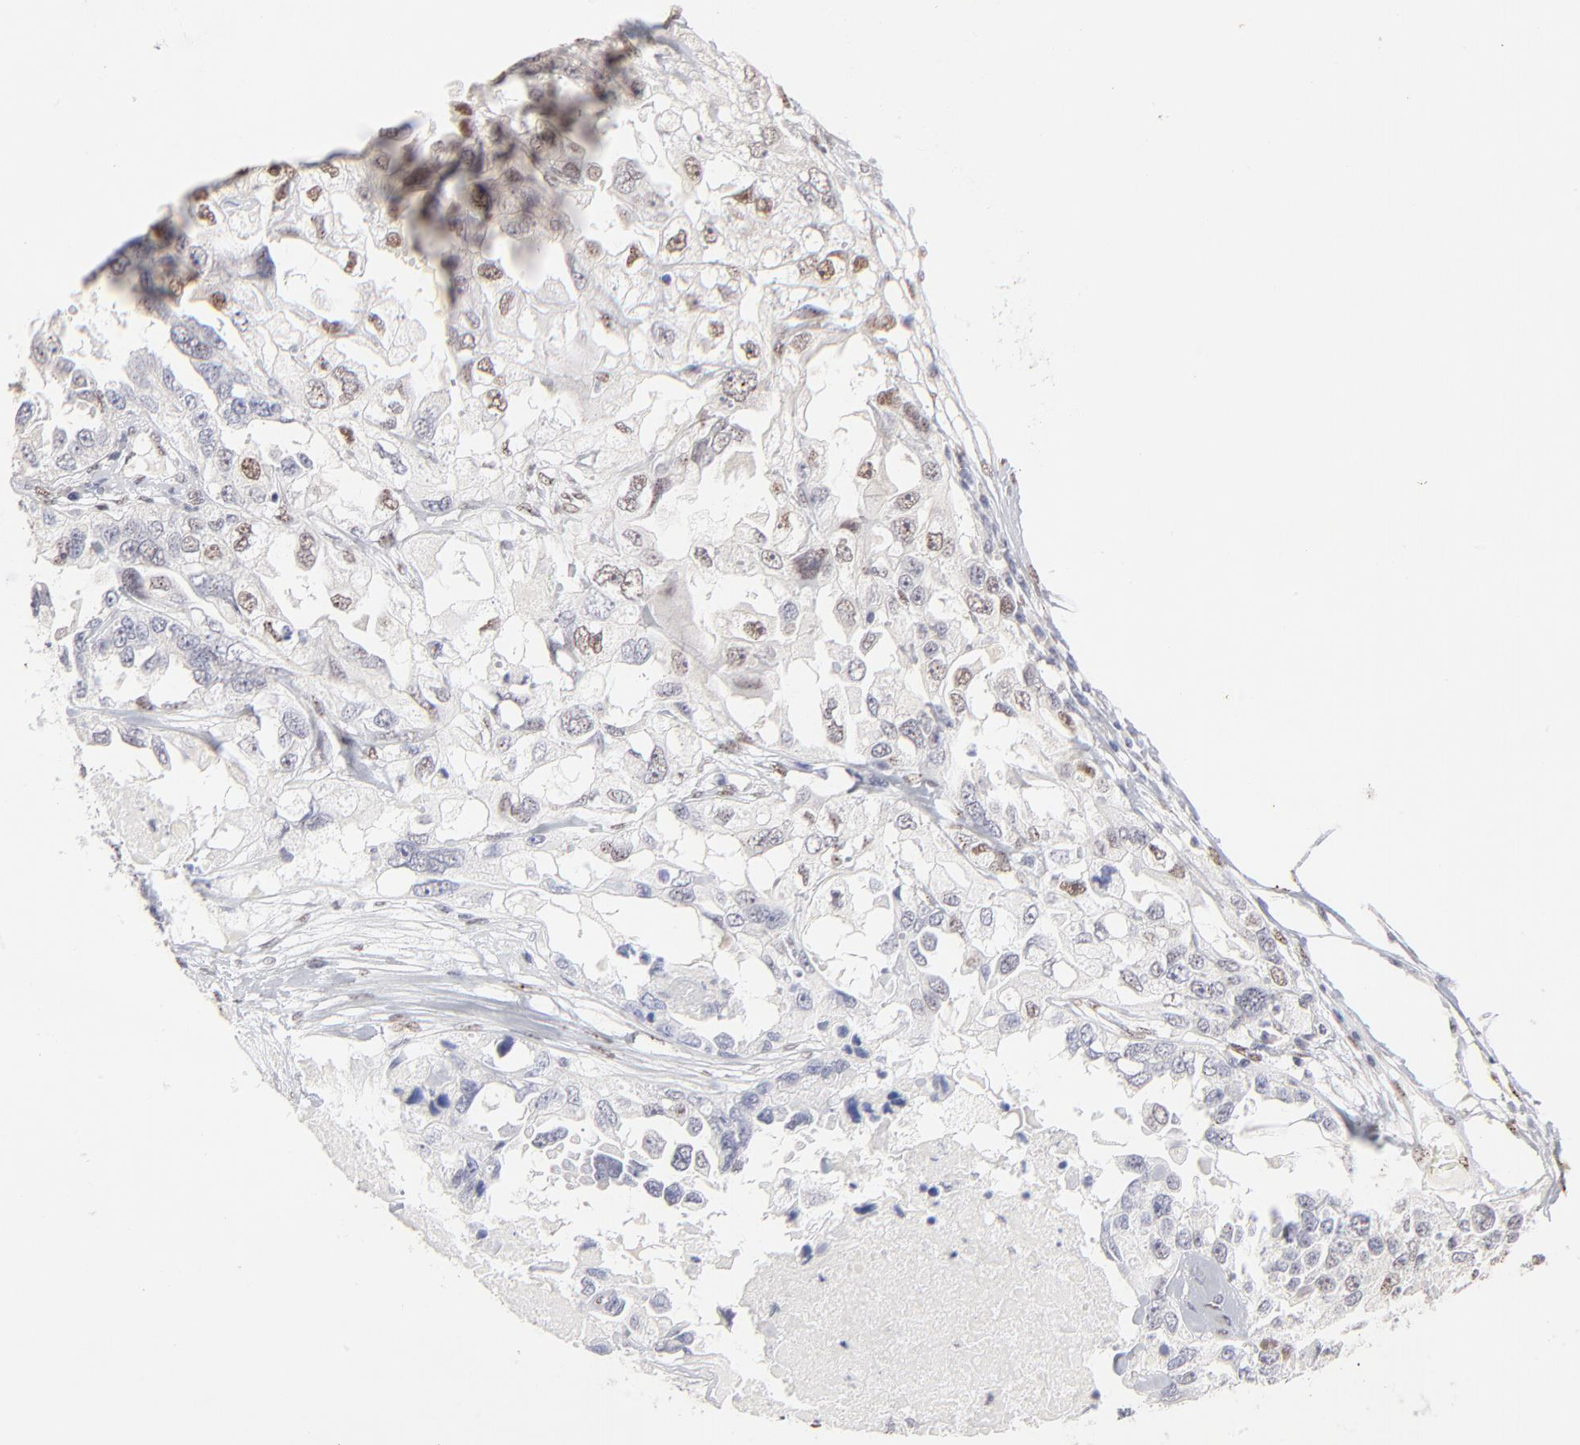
{"staining": {"intensity": "weak", "quantity": "25%-75%", "location": "nuclear"}, "tissue": "ovarian cancer", "cell_type": "Tumor cells", "image_type": "cancer", "snomed": [{"axis": "morphology", "description": "Cystadenocarcinoma, serous, NOS"}, {"axis": "topography", "description": "Ovary"}], "caption": "Ovarian cancer was stained to show a protein in brown. There is low levels of weak nuclear positivity in approximately 25%-75% of tumor cells.", "gene": "STAT3", "patient": {"sex": "female", "age": 82}}